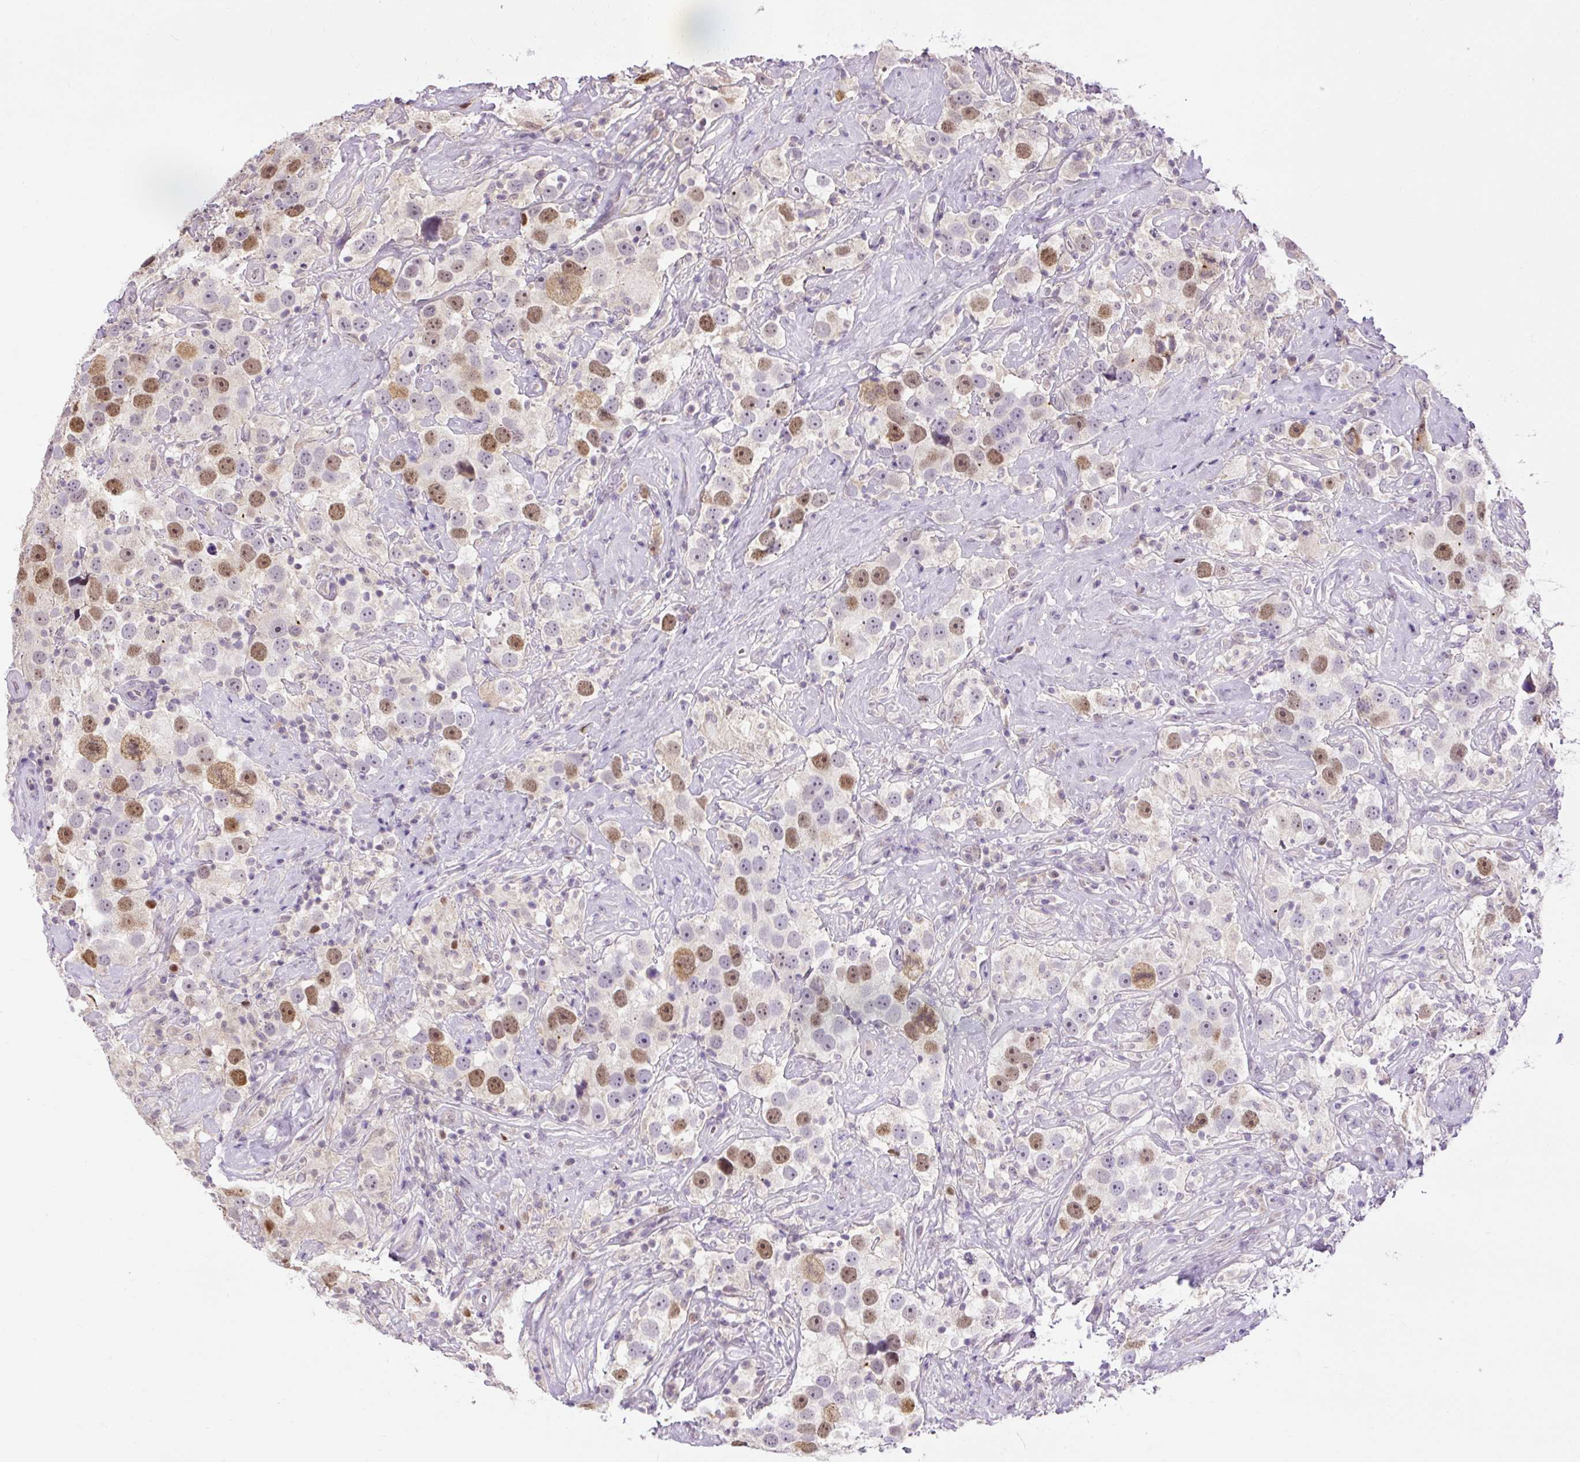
{"staining": {"intensity": "moderate", "quantity": "25%-75%", "location": "nuclear"}, "tissue": "testis cancer", "cell_type": "Tumor cells", "image_type": "cancer", "snomed": [{"axis": "morphology", "description": "Seminoma, NOS"}, {"axis": "topography", "description": "Testis"}], "caption": "Protein expression analysis of human testis cancer reveals moderate nuclear expression in about 25%-75% of tumor cells.", "gene": "RACGAP1", "patient": {"sex": "male", "age": 49}}